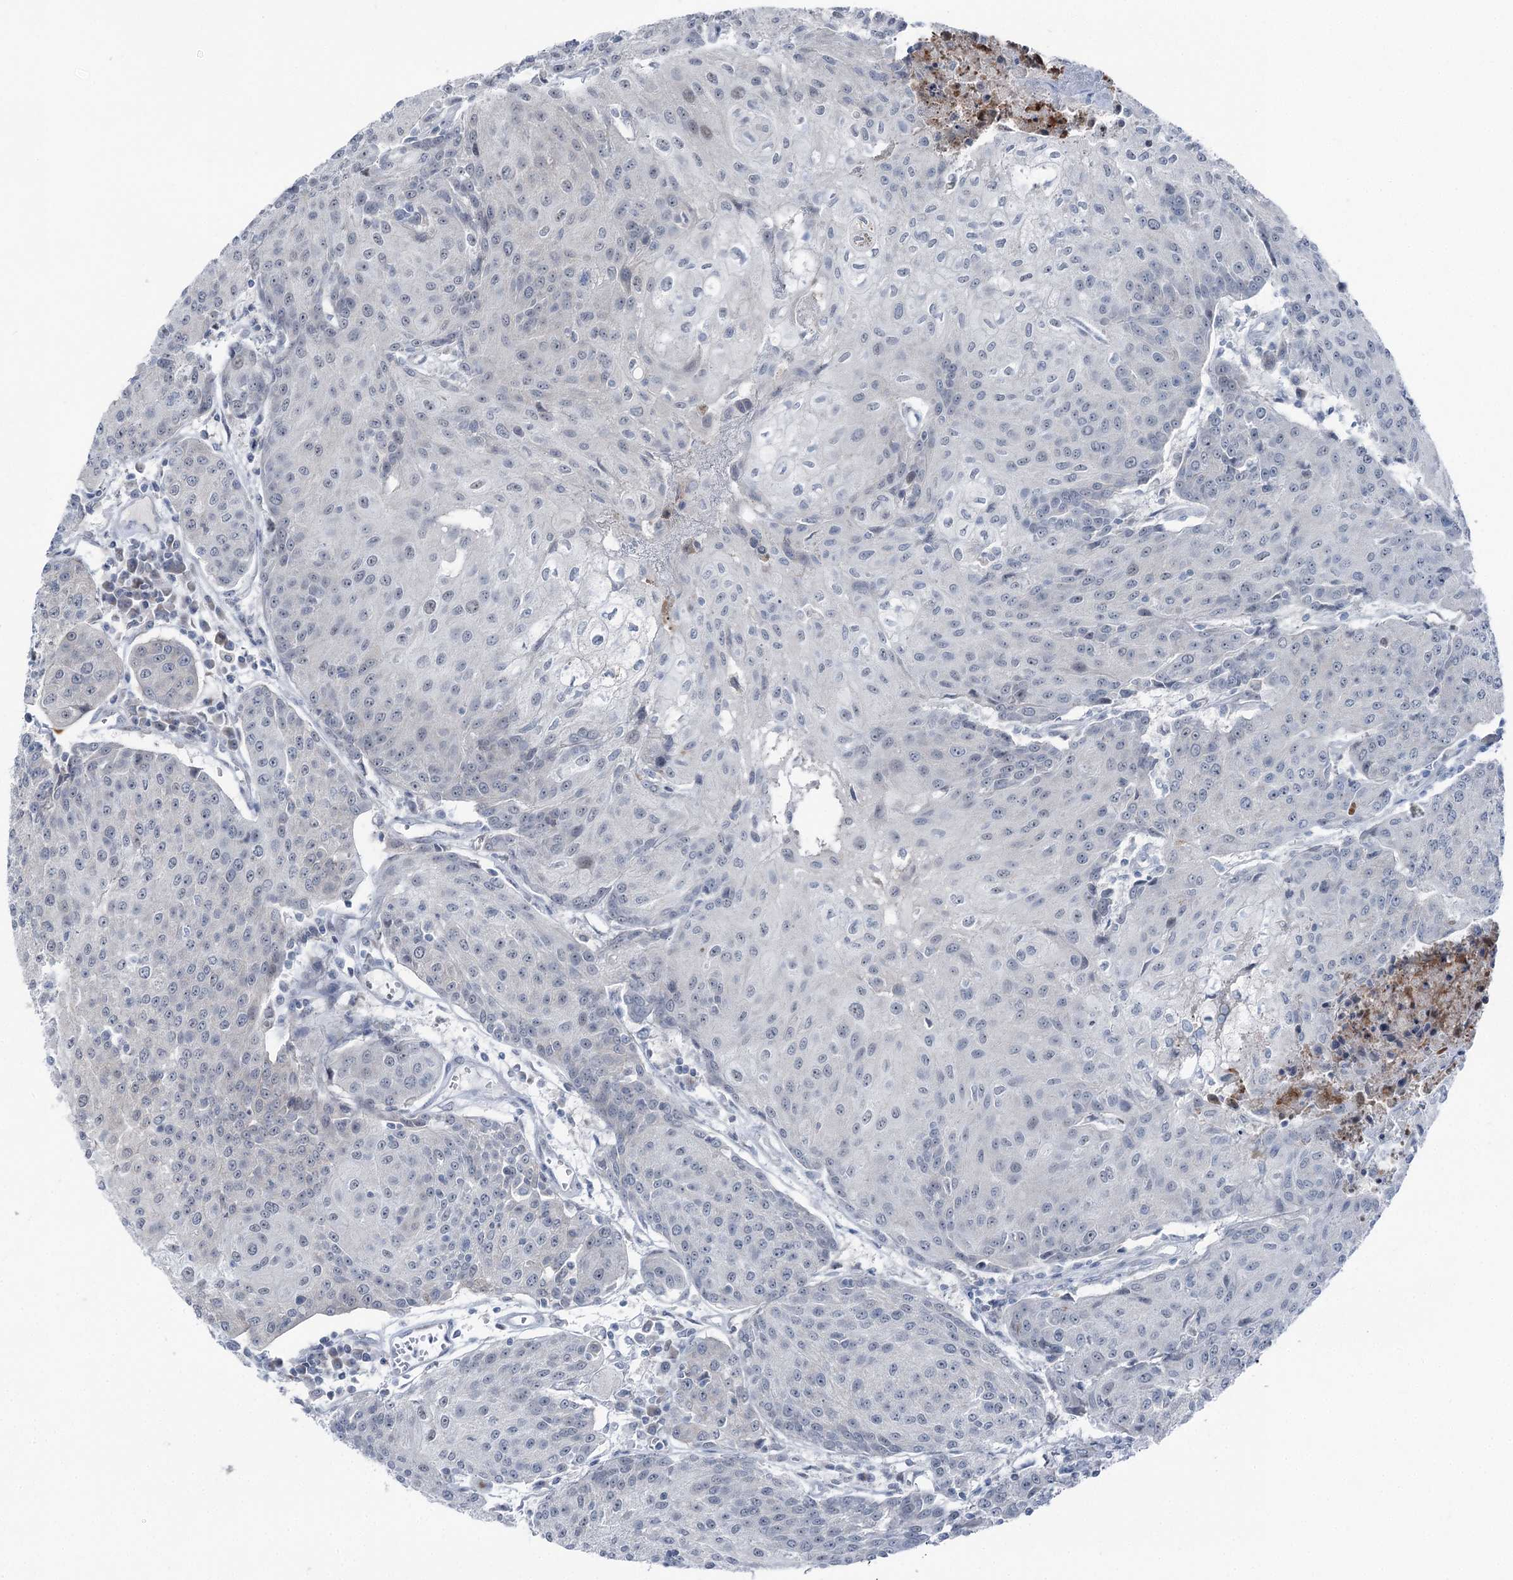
{"staining": {"intensity": "negative", "quantity": "none", "location": "none"}, "tissue": "urothelial cancer", "cell_type": "Tumor cells", "image_type": "cancer", "snomed": [{"axis": "morphology", "description": "Urothelial carcinoma, High grade"}, {"axis": "topography", "description": "Urinary bladder"}], "caption": "An immunohistochemistry micrograph of high-grade urothelial carcinoma is shown. There is no staining in tumor cells of high-grade urothelial carcinoma.", "gene": "STEEP1", "patient": {"sex": "female", "age": 85}}